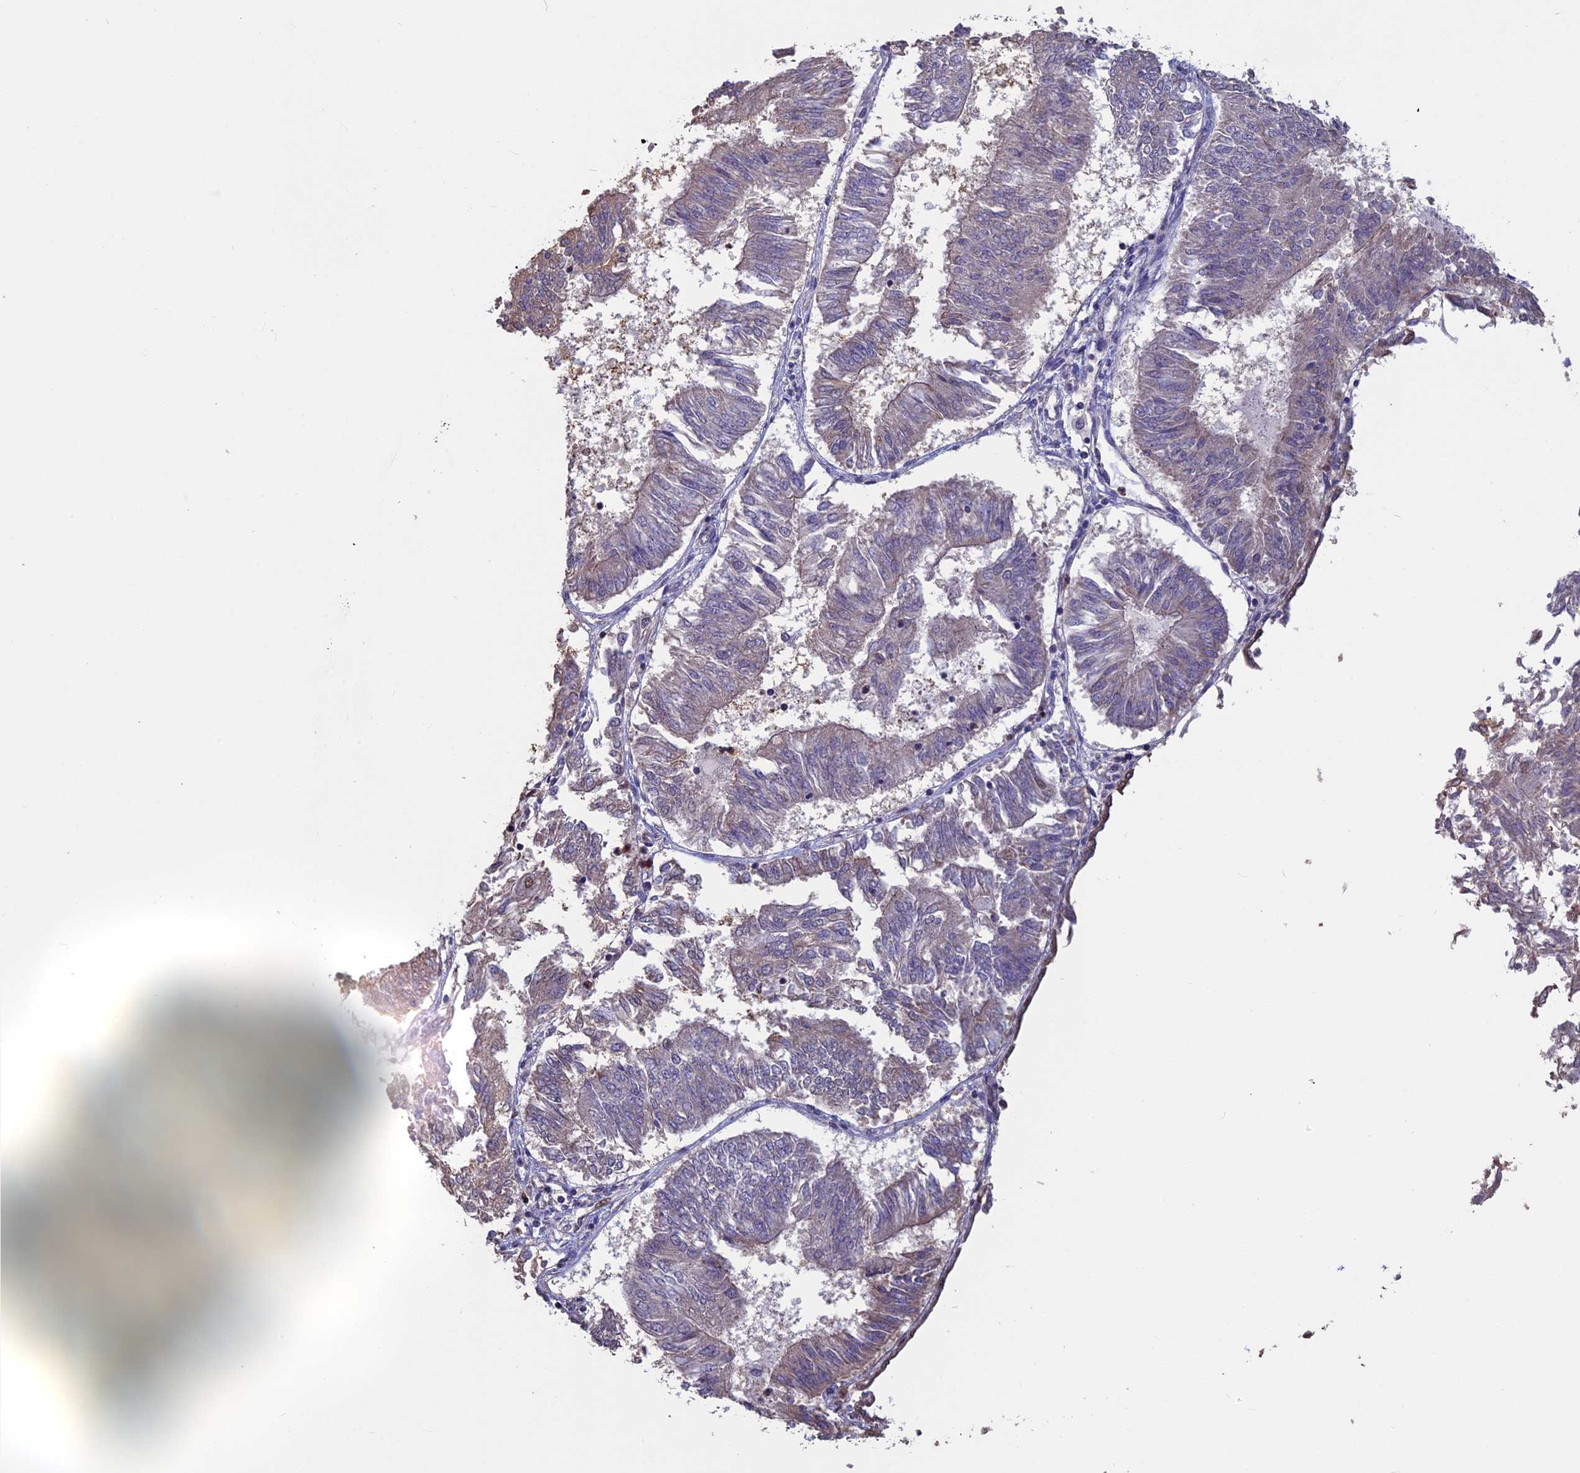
{"staining": {"intensity": "weak", "quantity": "<25%", "location": "cytoplasmic/membranous"}, "tissue": "endometrial cancer", "cell_type": "Tumor cells", "image_type": "cancer", "snomed": [{"axis": "morphology", "description": "Adenocarcinoma, NOS"}, {"axis": "topography", "description": "Endometrium"}], "caption": "An immunohistochemistry (IHC) photomicrograph of endometrial adenocarcinoma is shown. There is no staining in tumor cells of endometrial adenocarcinoma.", "gene": "ACSS1", "patient": {"sex": "female", "age": 58}}